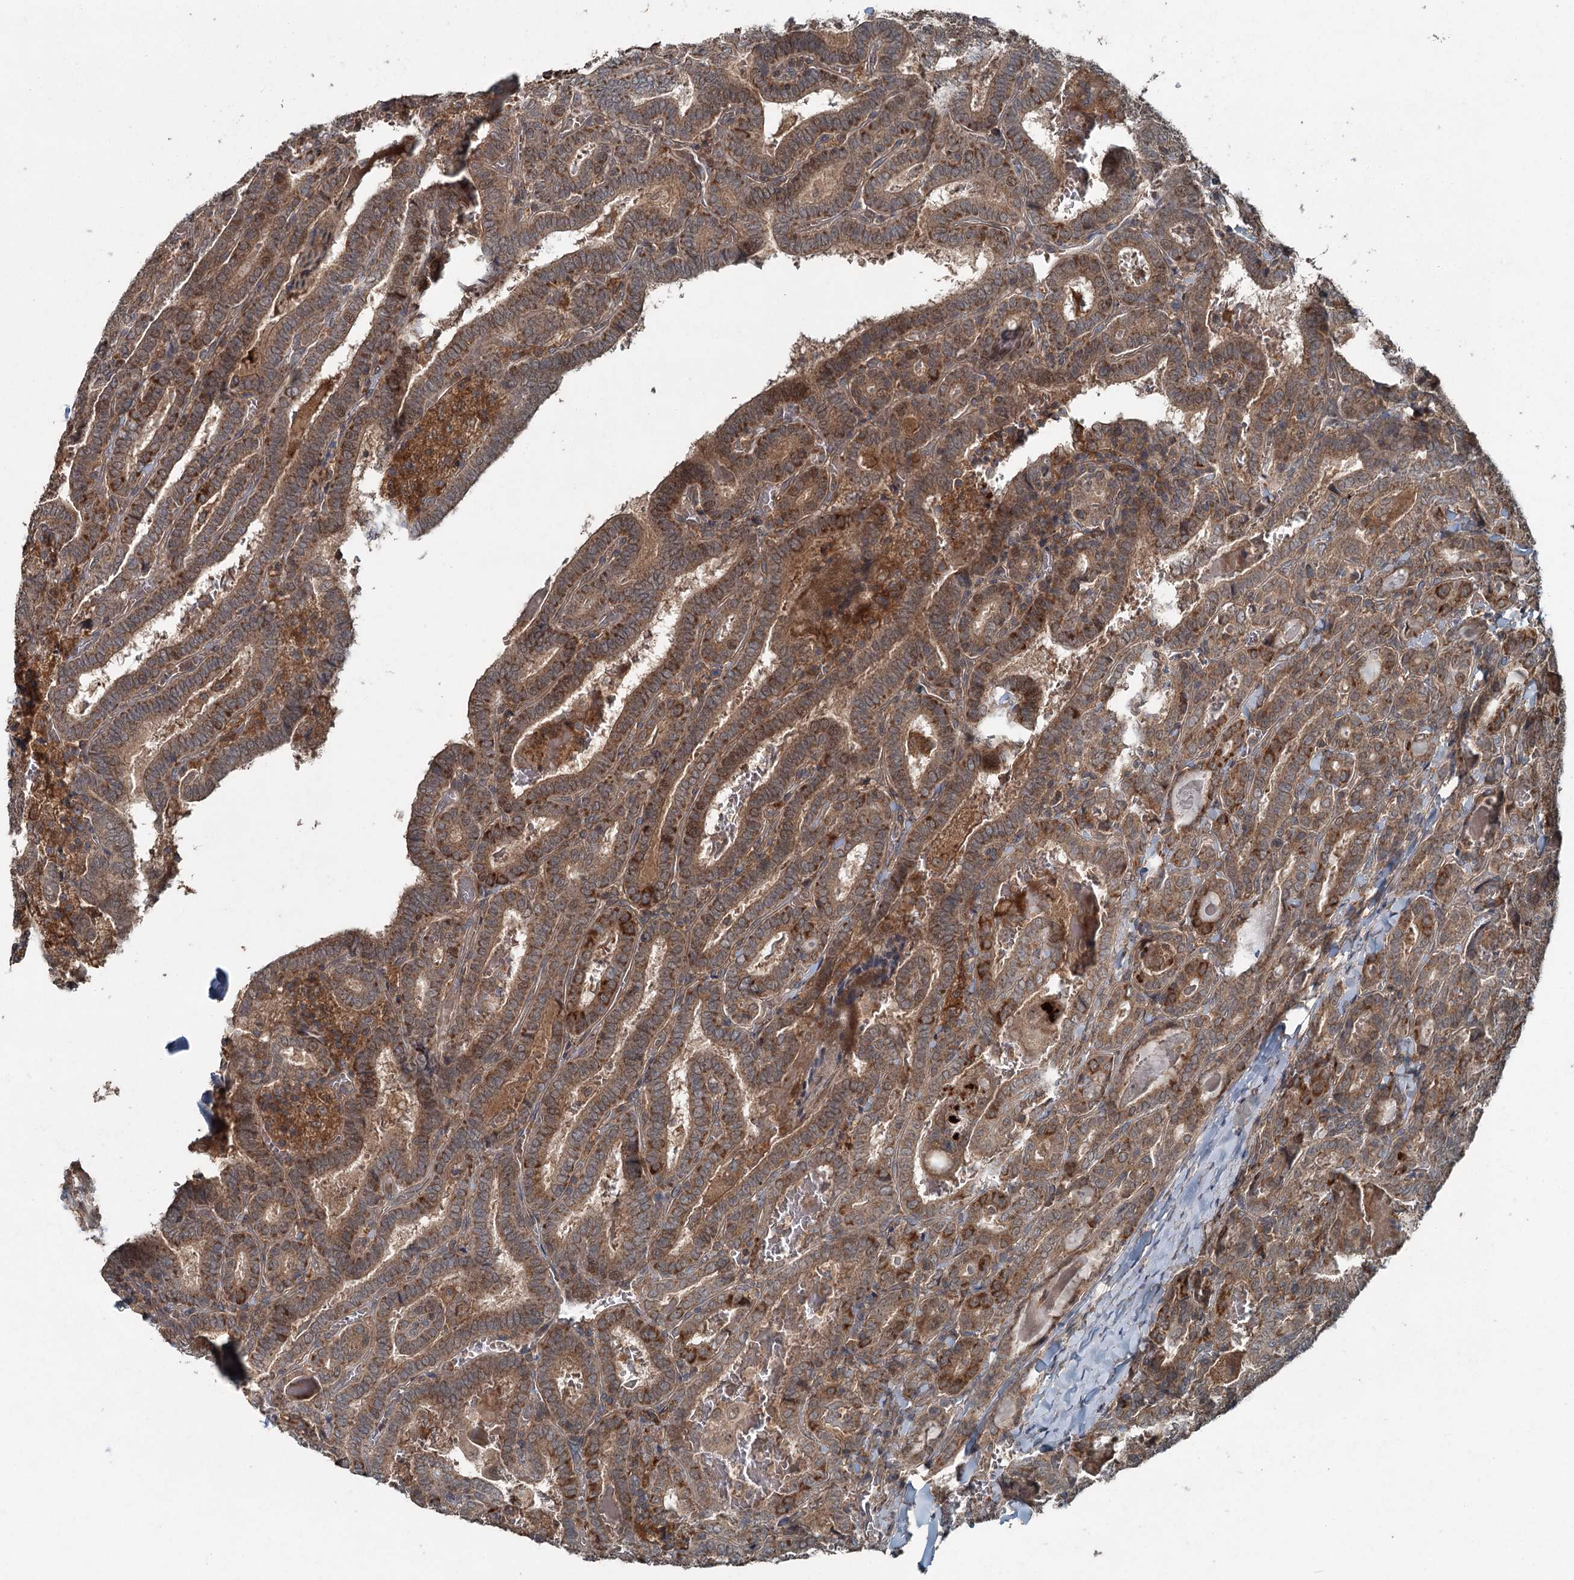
{"staining": {"intensity": "moderate", "quantity": ">75%", "location": "cytoplasmic/membranous"}, "tissue": "thyroid cancer", "cell_type": "Tumor cells", "image_type": "cancer", "snomed": [{"axis": "morphology", "description": "Papillary adenocarcinoma, NOS"}, {"axis": "topography", "description": "Thyroid gland"}], "caption": "DAB immunohistochemical staining of human thyroid cancer shows moderate cytoplasmic/membranous protein expression in about >75% of tumor cells.", "gene": "SKIC3", "patient": {"sex": "female", "age": 72}}